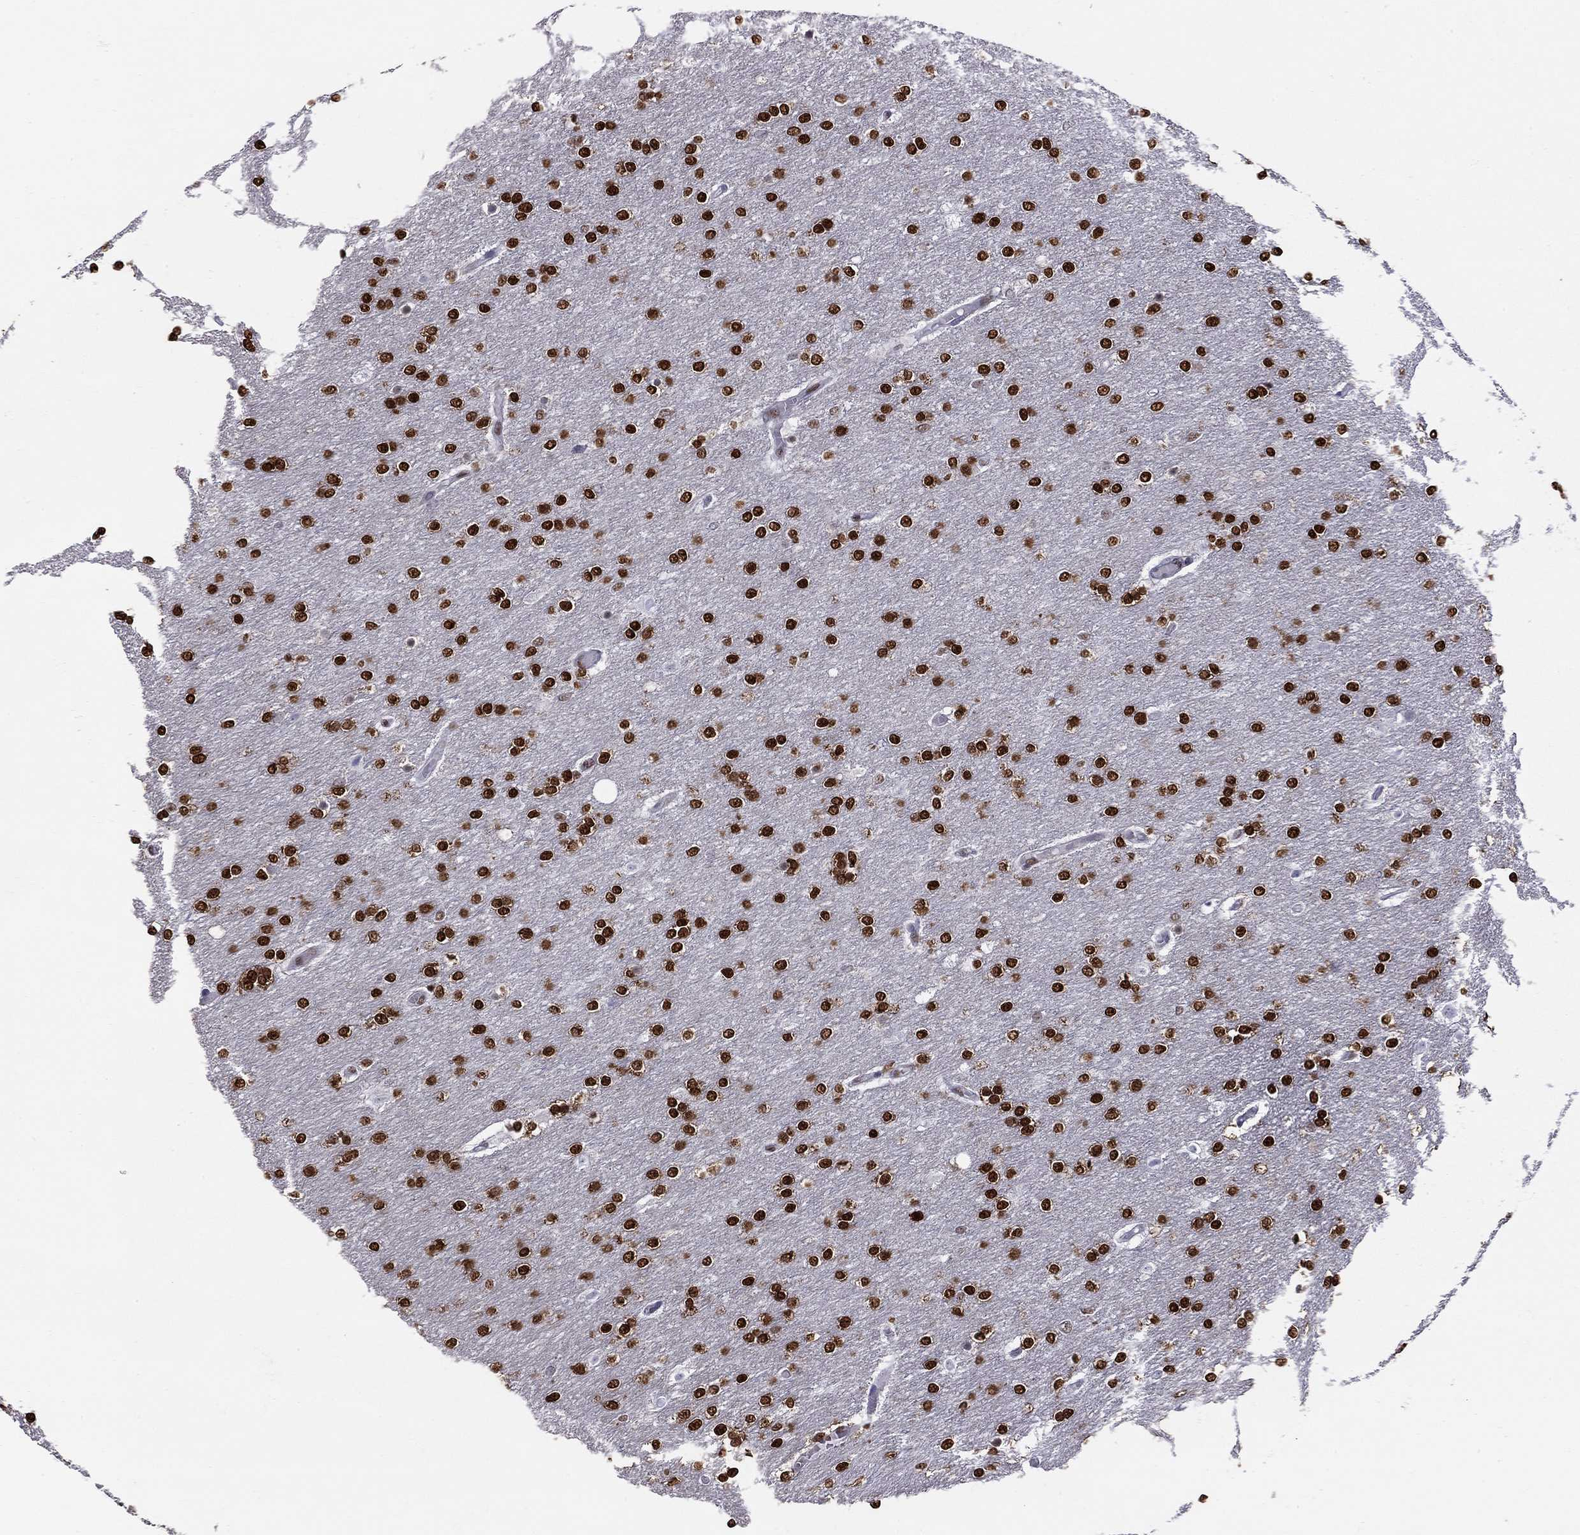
{"staining": {"intensity": "strong", "quantity": ">75%", "location": "nuclear"}, "tissue": "glioma", "cell_type": "Tumor cells", "image_type": "cancer", "snomed": [{"axis": "morphology", "description": "Glioma, malignant, High grade"}, {"axis": "topography", "description": "Brain"}], "caption": "About >75% of tumor cells in human malignant glioma (high-grade) demonstrate strong nuclear protein expression as visualized by brown immunohistochemical staining.", "gene": "PCGF3", "patient": {"sex": "female", "age": 61}}